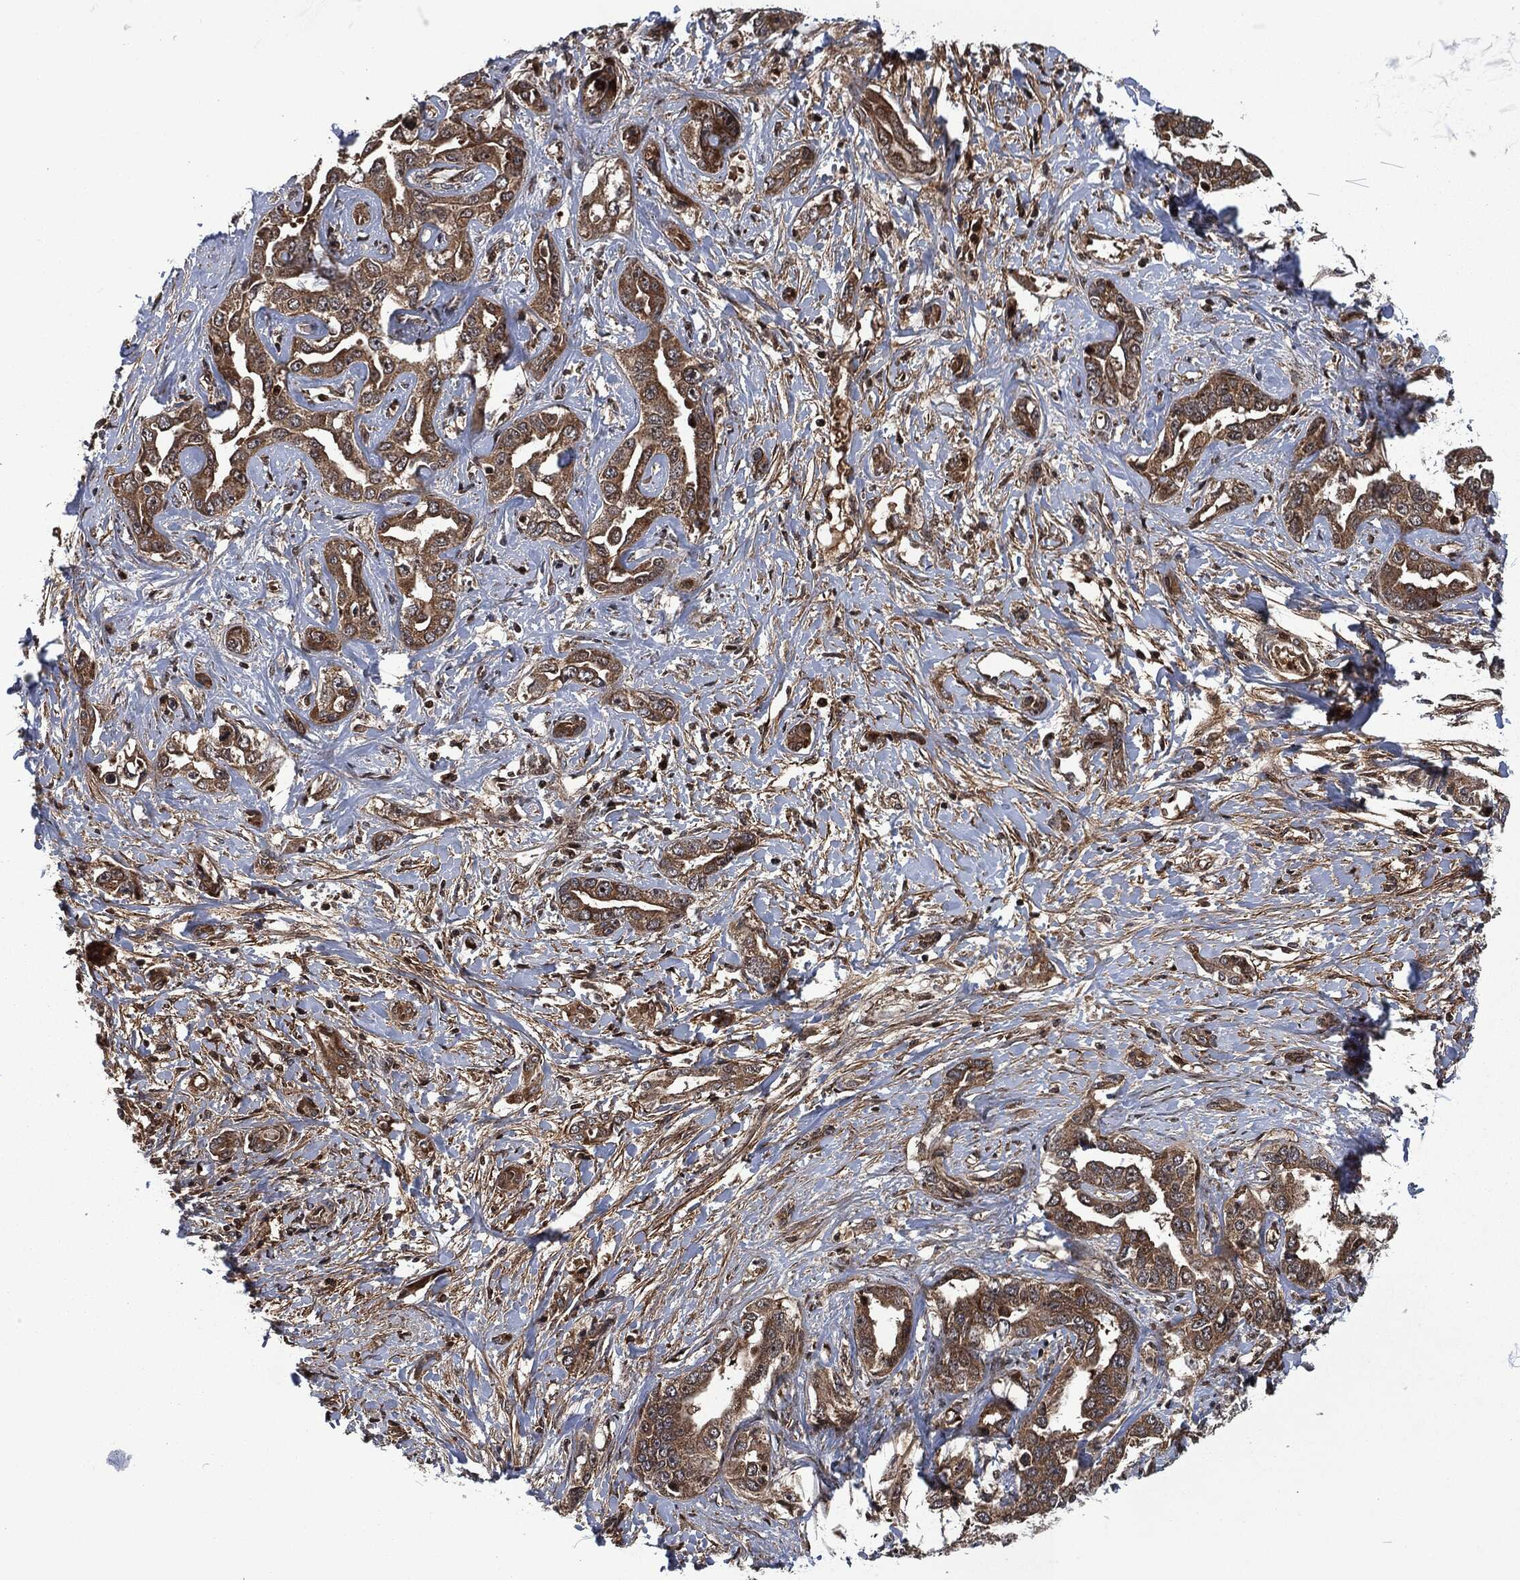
{"staining": {"intensity": "moderate", "quantity": ">75%", "location": "cytoplasmic/membranous"}, "tissue": "liver cancer", "cell_type": "Tumor cells", "image_type": "cancer", "snomed": [{"axis": "morphology", "description": "Cholangiocarcinoma"}, {"axis": "topography", "description": "Liver"}], "caption": "Cholangiocarcinoma (liver) tissue demonstrates moderate cytoplasmic/membranous staining in about >75% of tumor cells", "gene": "CMPK2", "patient": {"sex": "male", "age": 59}}